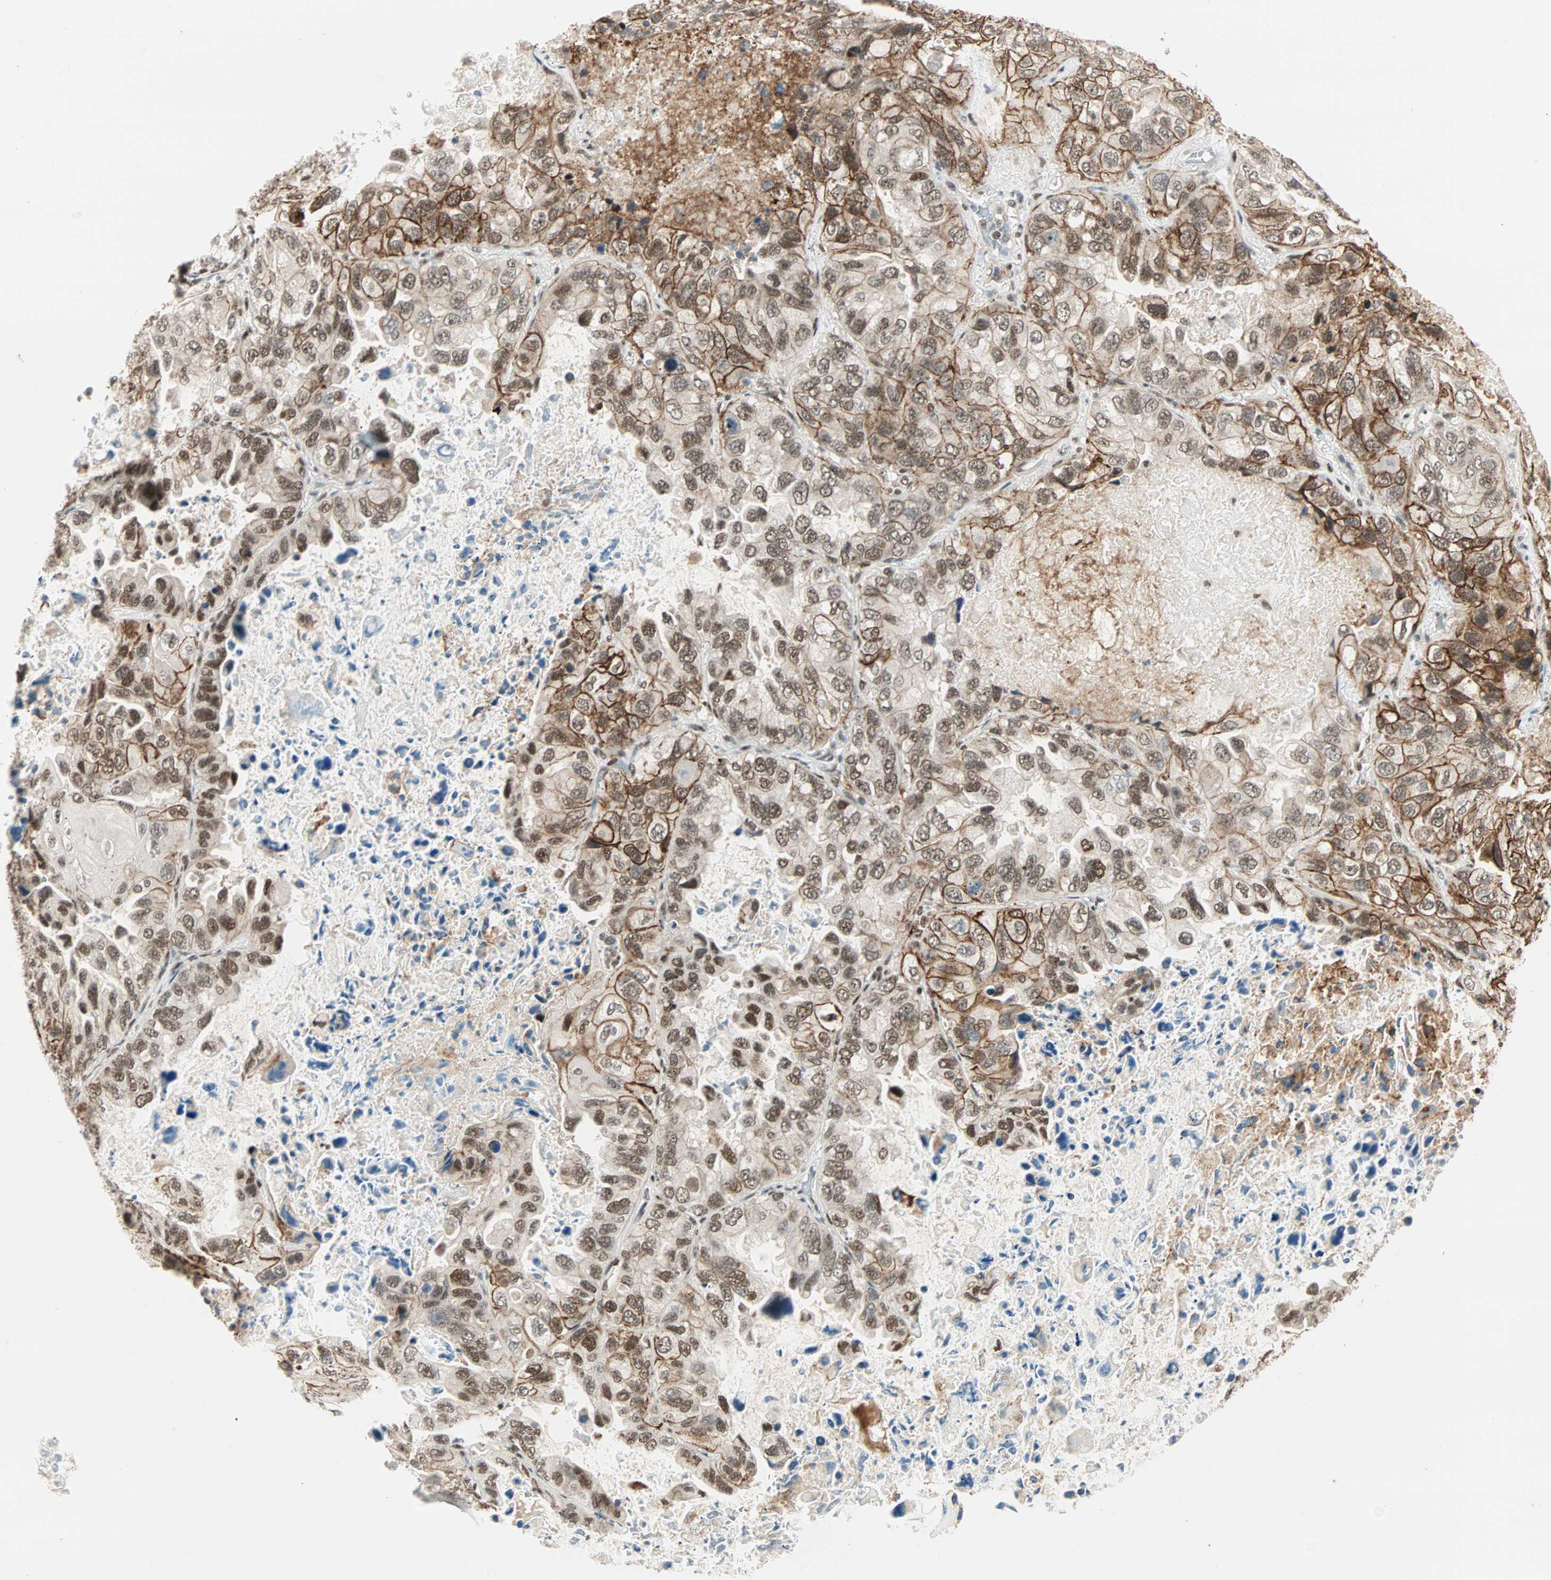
{"staining": {"intensity": "strong", "quantity": ">75%", "location": "cytoplasmic/membranous,nuclear"}, "tissue": "lung cancer", "cell_type": "Tumor cells", "image_type": "cancer", "snomed": [{"axis": "morphology", "description": "Squamous cell carcinoma, NOS"}, {"axis": "topography", "description": "Lung"}], "caption": "Immunohistochemistry of lung squamous cell carcinoma reveals high levels of strong cytoplasmic/membranous and nuclear staining in about >75% of tumor cells.", "gene": "BLM", "patient": {"sex": "female", "age": 73}}